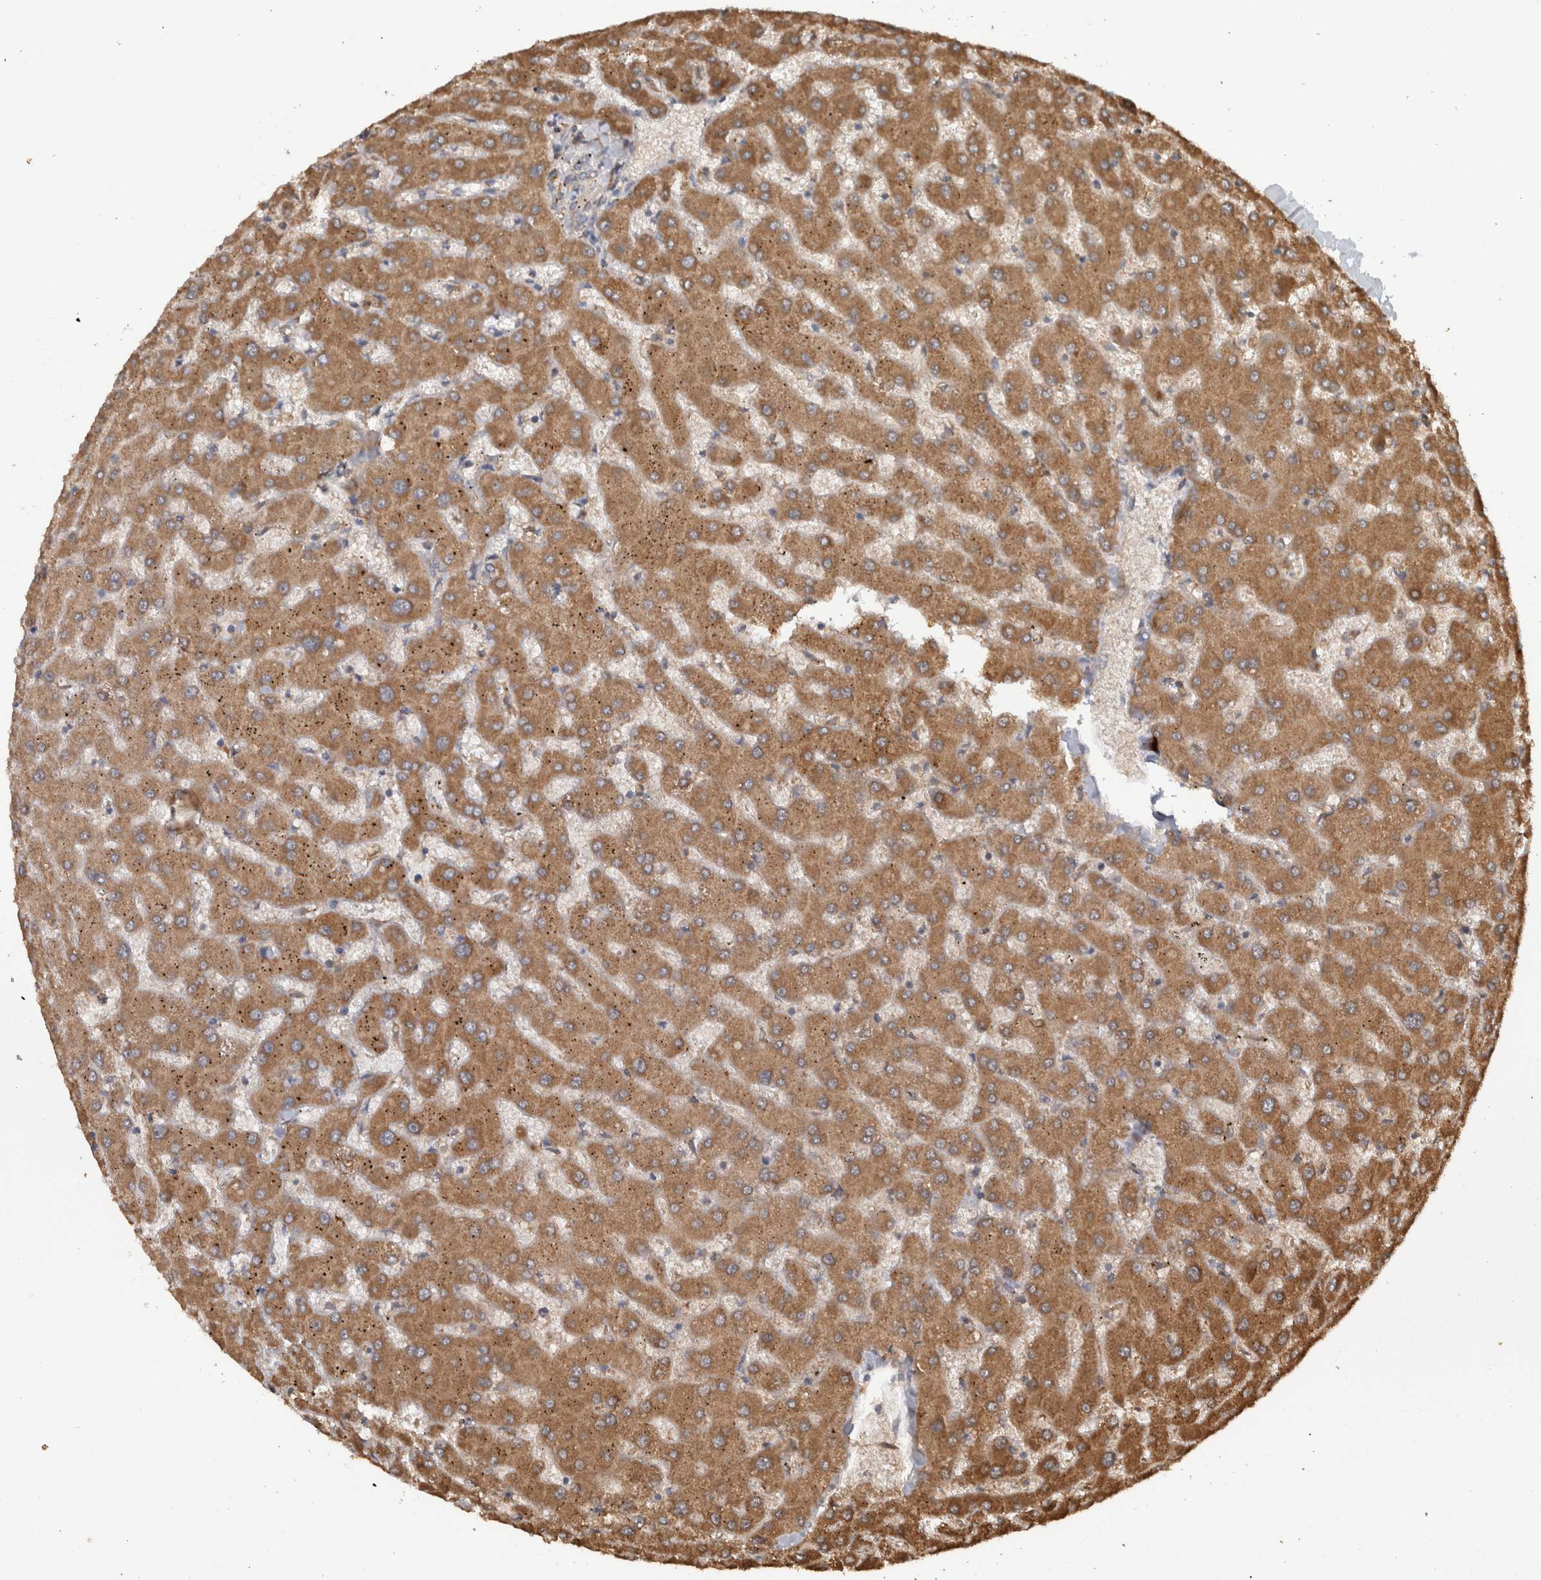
{"staining": {"intensity": "negative", "quantity": "none", "location": "none"}, "tissue": "liver", "cell_type": "Cholangiocytes", "image_type": "normal", "snomed": [{"axis": "morphology", "description": "Normal tissue, NOS"}, {"axis": "topography", "description": "Liver"}], "caption": "Immunohistochemistry histopathology image of benign liver stained for a protein (brown), which shows no expression in cholangiocytes.", "gene": "ADGRL3", "patient": {"sex": "female", "age": 63}}